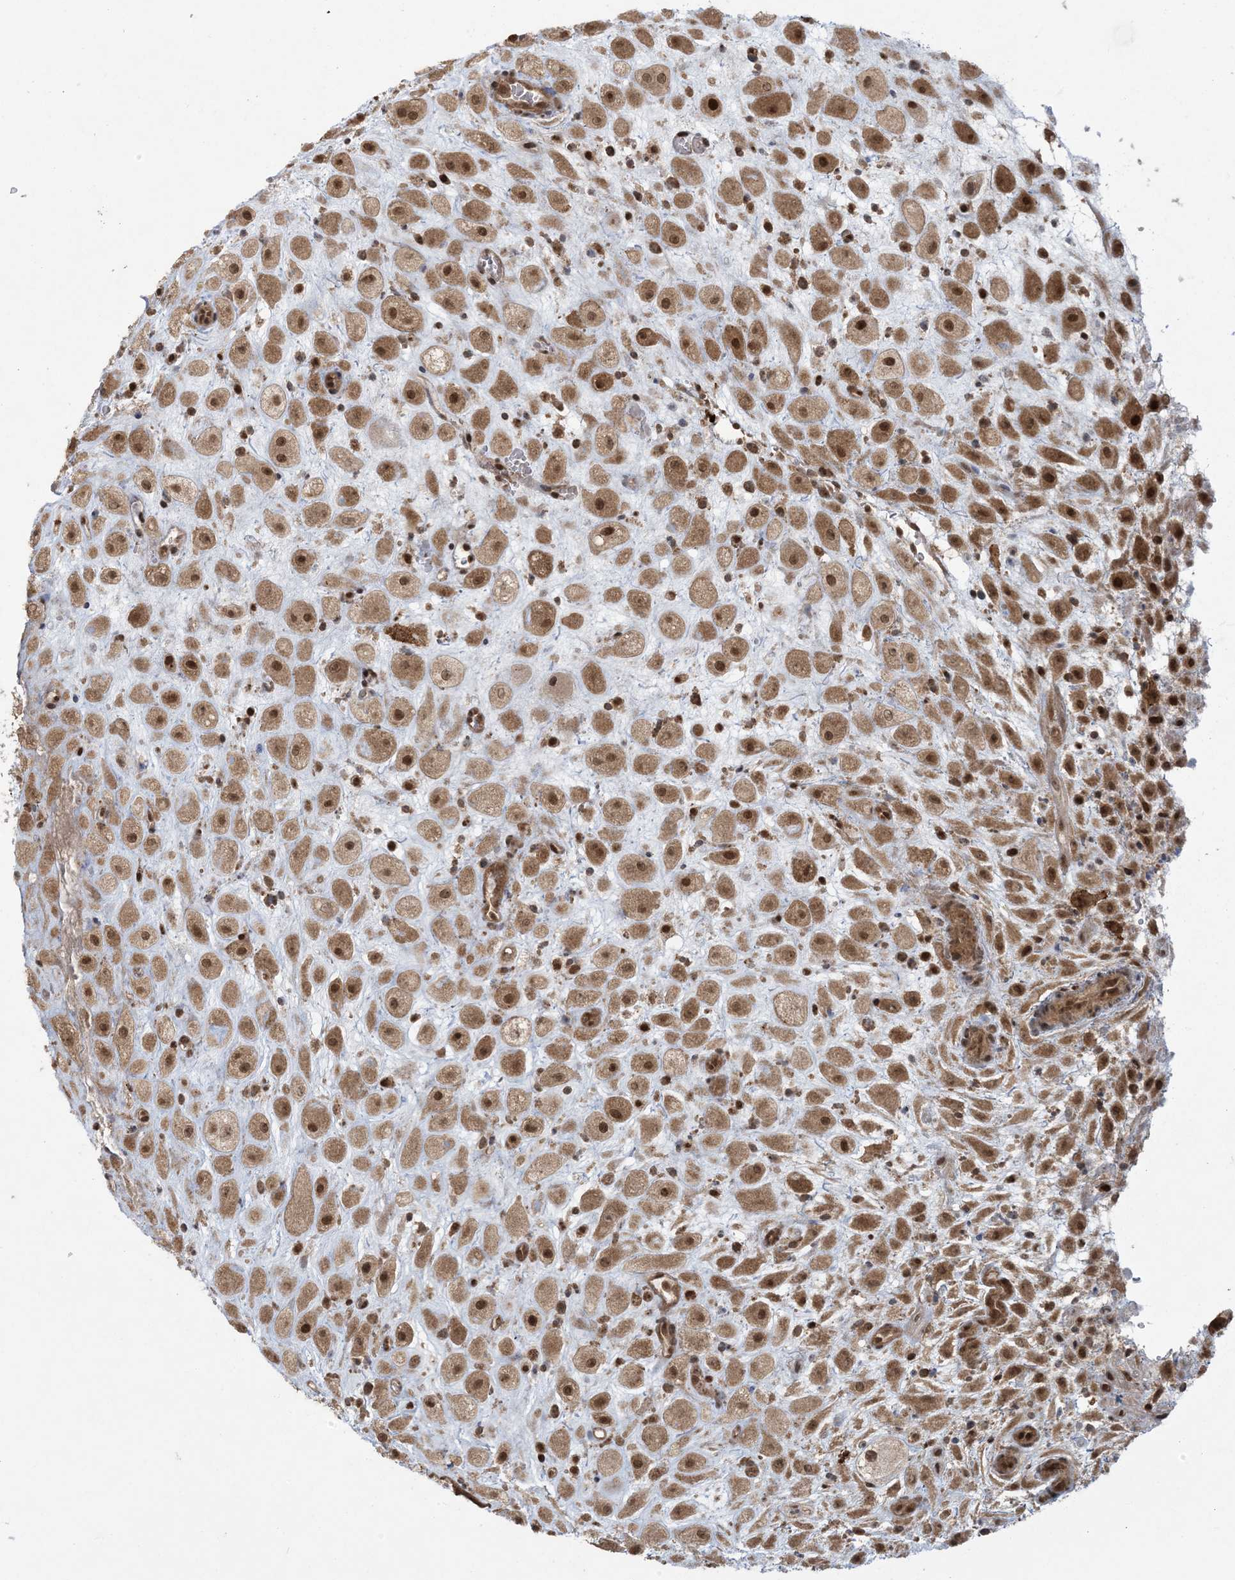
{"staining": {"intensity": "strong", "quantity": ">75%", "location": "cytoplasmic/membranous,nuclear"}, "tissue": "placenta", "cell_type": "Decidual cells", "image_type": "normal", "snomed": [{"axis": "morphology", "description": "Normal tissue, NOS"}, {"axis": "topography", "description": "Placenta"}], "caption": "The image shows a brown stain indicating the presence of a protein in the cytoplasmic/membranous,nuclear of decidual cells in placenta.", "gene": "ABCF3", "patient": {"sex": "female", "age": 35}}